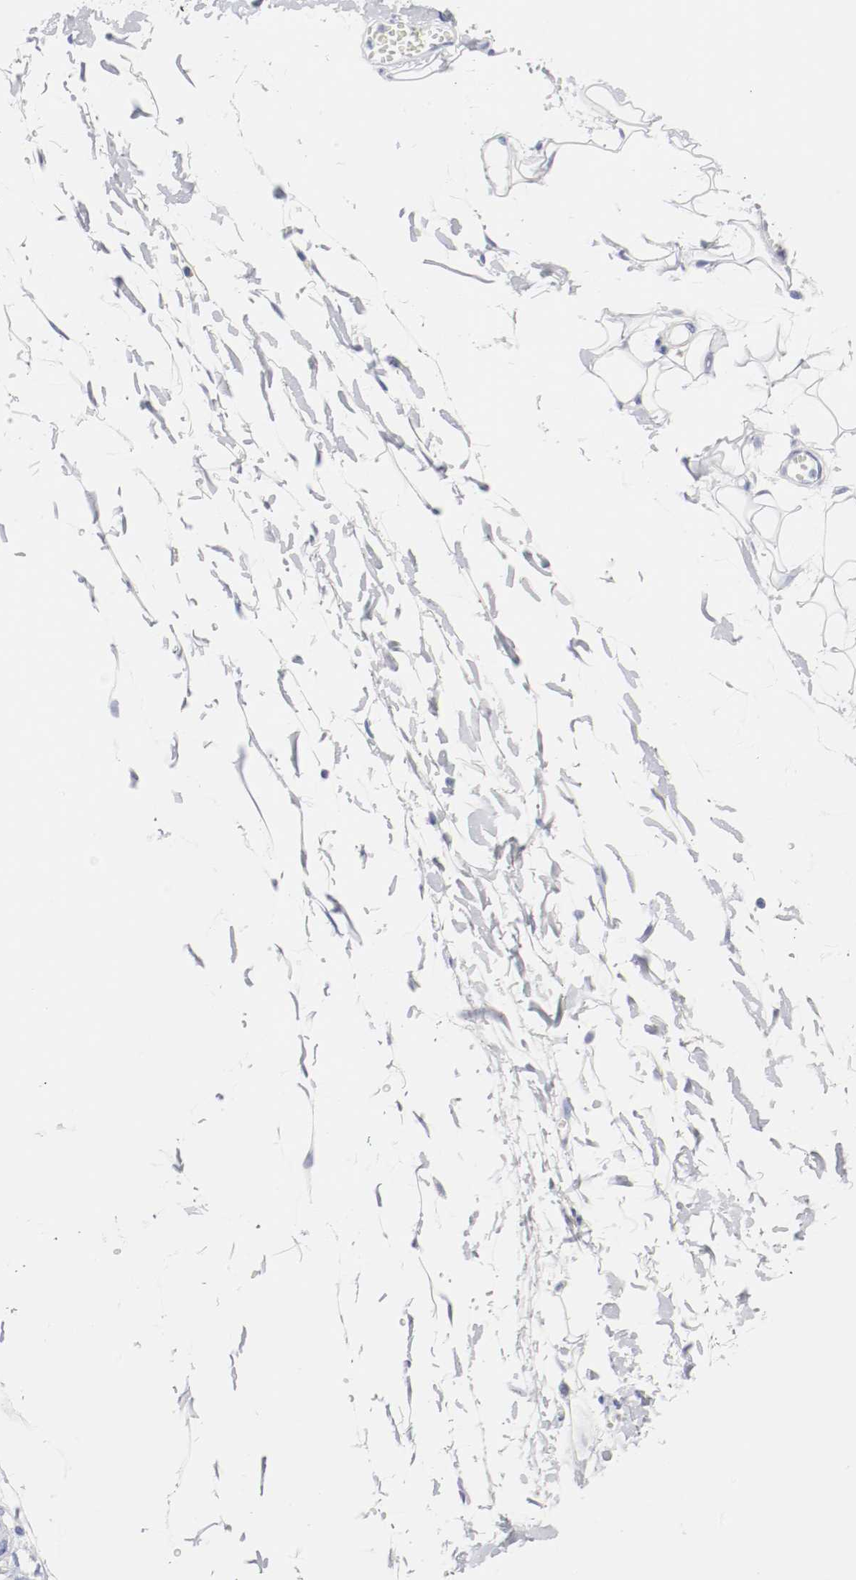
{"staining": {"intensity": "negative", "quantity": "none", "location": "none"}, "tissue": "adipose tissue", "cell_type": "Adipocytes", "image_type": "normal", "snomed": [{"axis": "morphology", "description": "Normal tissue, NOS"}, {"axis": "morphology", "description": "Inflammation, NOS"}, {"axis": "topography", "description": "Vascular tissue"}, {"axis": "topography", "description": "Salivary gland"}], "caption": "A micrograph of adipose tissue stained for a protein shows no brown staining in adipocytes. Nuclei are stained in blue.", "gene": "GAD1", "patient": {"sex": "female", "age": 75}}